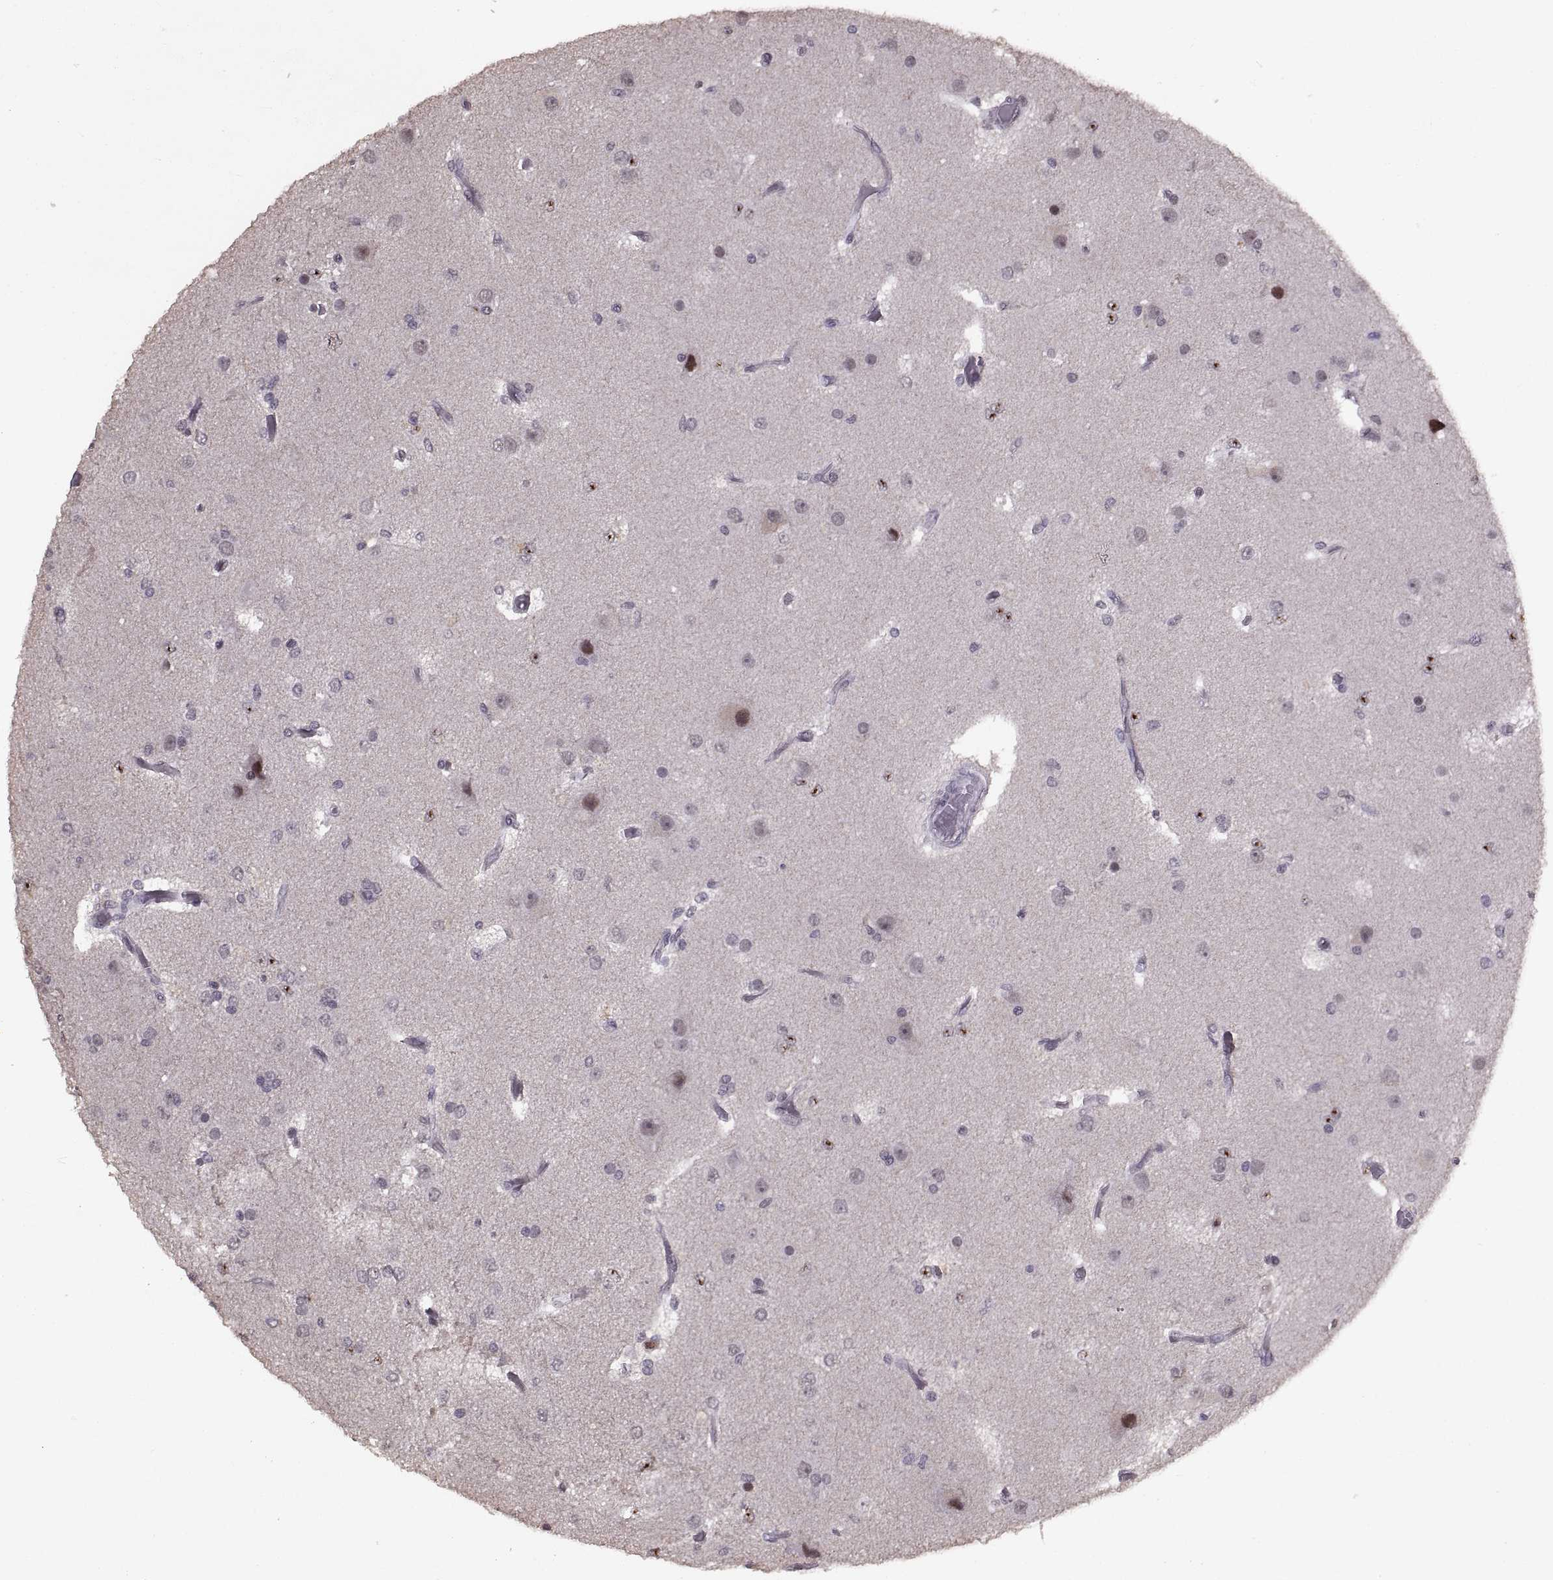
{"staining": {"intensity": "negative", "quantity": "none", "location": "none"}, "tissue": "glioma", "cell_type": "Tumor cells", "image_type": "cancer", "snomed": [{"axis": "morphology", "description": "Glioma, malignant, High grade"}, {"axis": "topography", "description": "Brain"}], "caption": "Tumor cells show no significant protein positivity in malignant high-grade glioma.", "gene": "PALS1", "patient": {"sex": "female", "age": 63}}